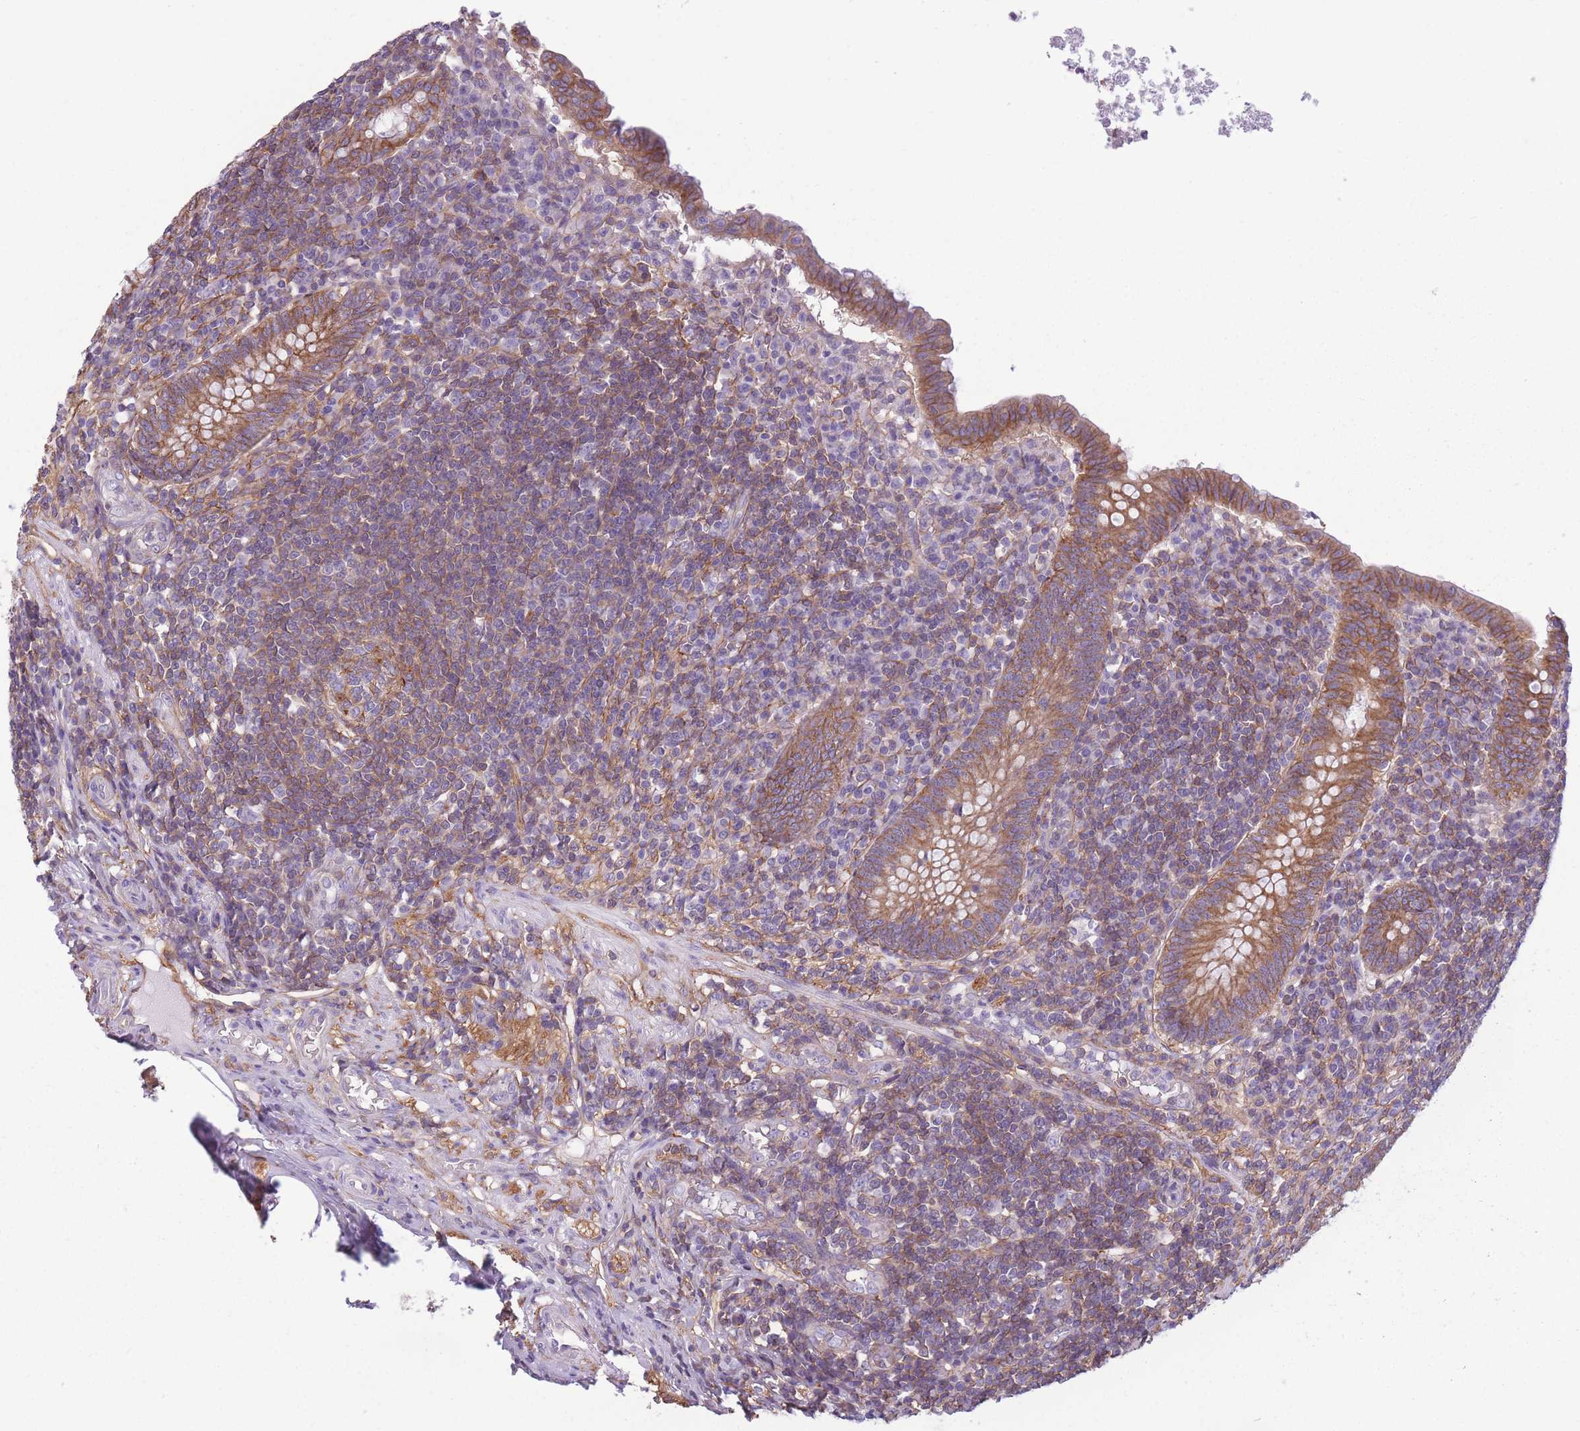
{"staining": {"intensity": "strong", "quantity": ">75%", "location": "cytoplasmic/membranous"}, "tissue": "appendix", "cell_type": "Glandular cells", "image_type": "normal", "snomed": [{"axis": "morphology", "description": "Normal tissue, NOS"}, {"axis": "topography", "description": "Appendix"}], "caption": "IHC staining of normal appendix, which exhibits high levels of strong cytoplasmic/membranous staining in approximately >75% of glandular cells indicating strong cytoplasmic/membranous protein staining. The staining was performed using DAB (brown) for protein detection and nuclei were counterstained in hematoxylin (blue).", "gene": "ADD1", "patient": {"sex": "male", "age": 83}}